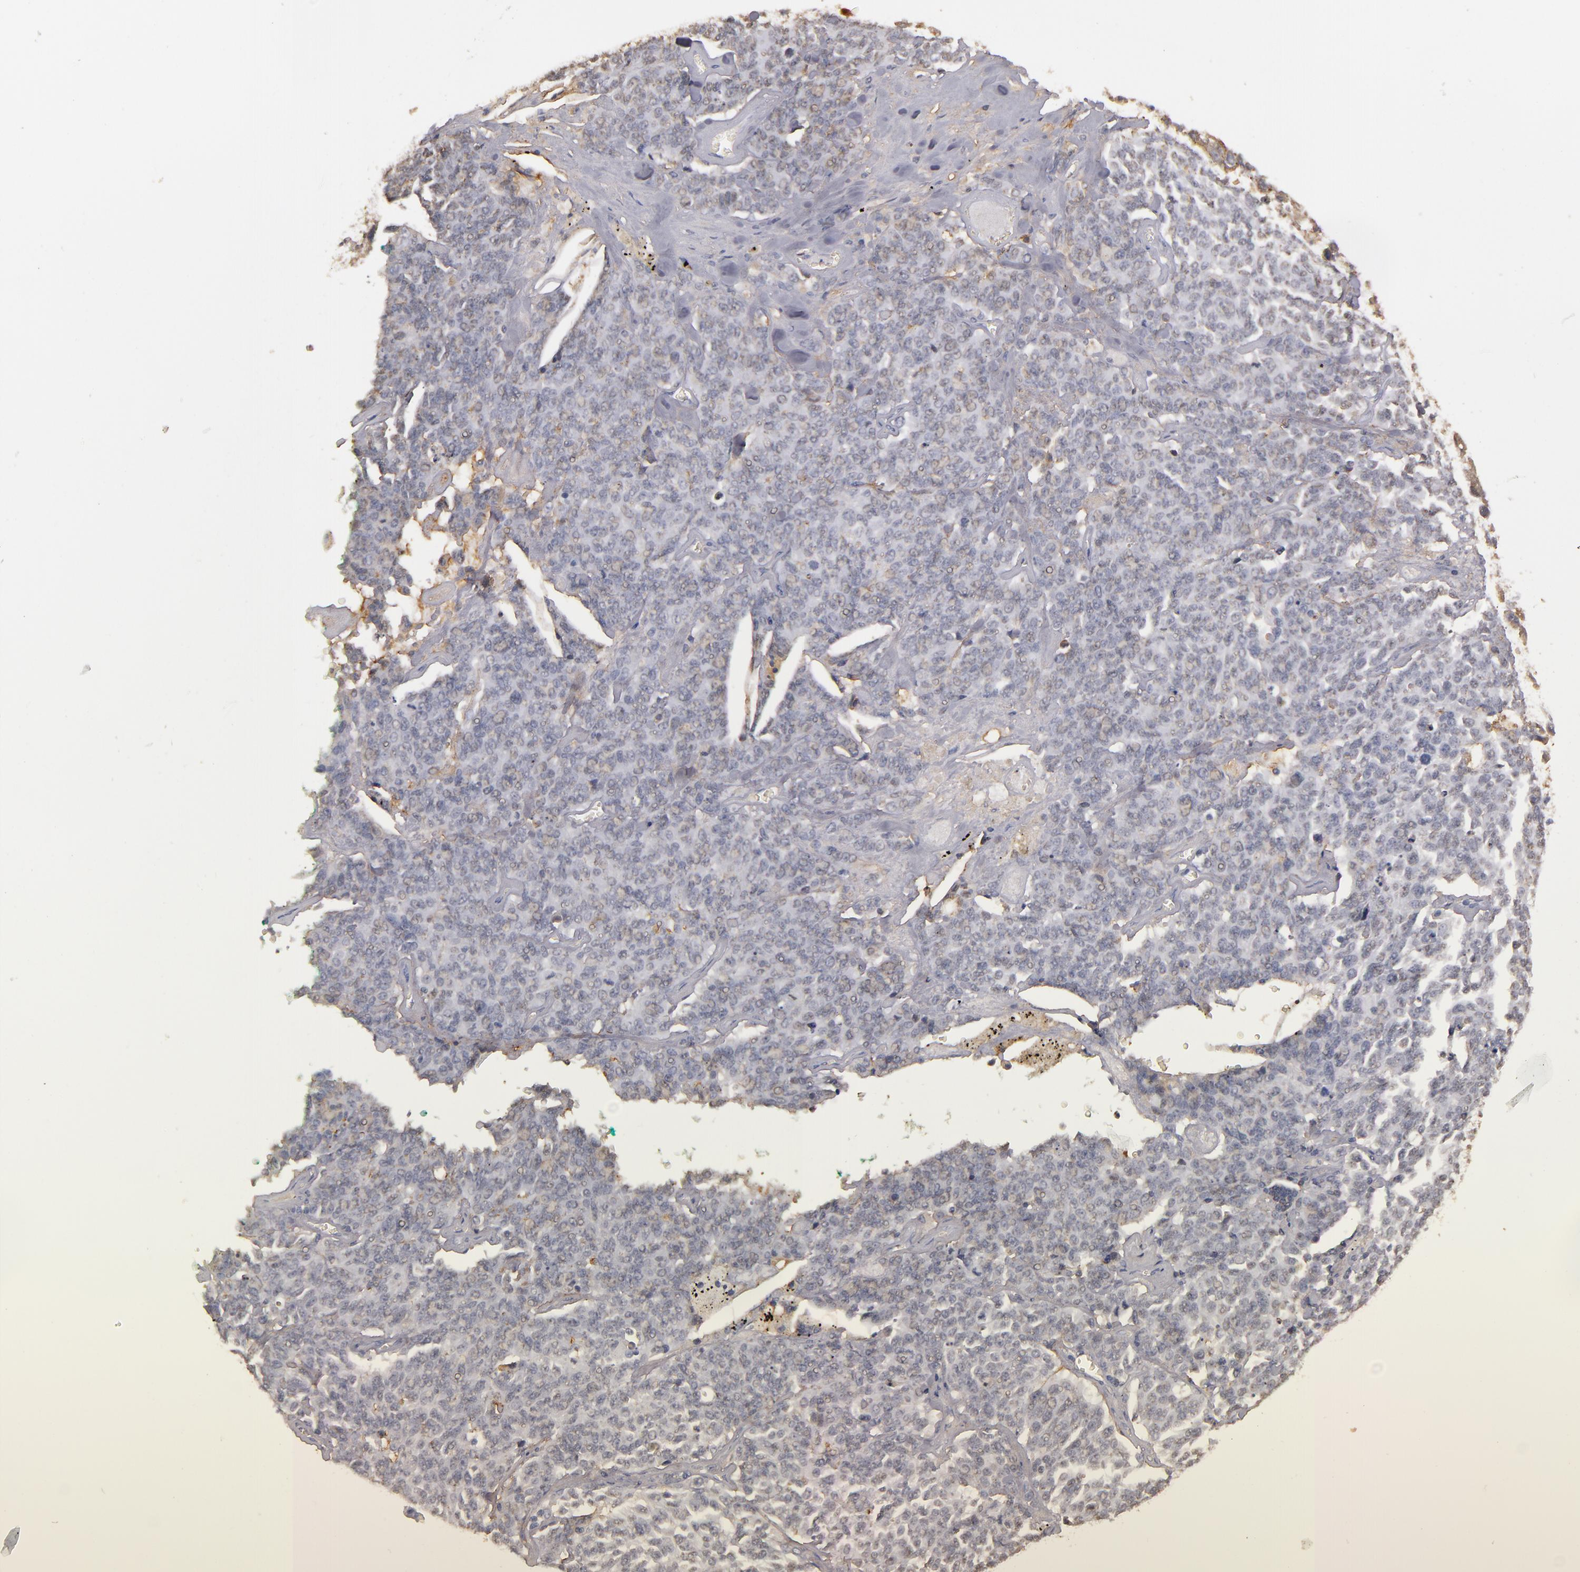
{"staining": {"intensity": "weak", "quantity": "<25%", "location": "cytoplasmic/membranous"}, "tissue": "lung cancer", "cell_type": "Tumor cells", "image_type": "cancer", "snomed": [{"axis": "morphology", "description": "Neoplasm, malignant, NOS"}, {"axis": "topography", "description": "Lung"}], "caption": "Lung malignant neoplasm stained for a protein using immunohistochemistry (IHC) displays no positivity tumor cells.", "gene": "MBL2", "patient": {"sex": "female", "age": 58}}